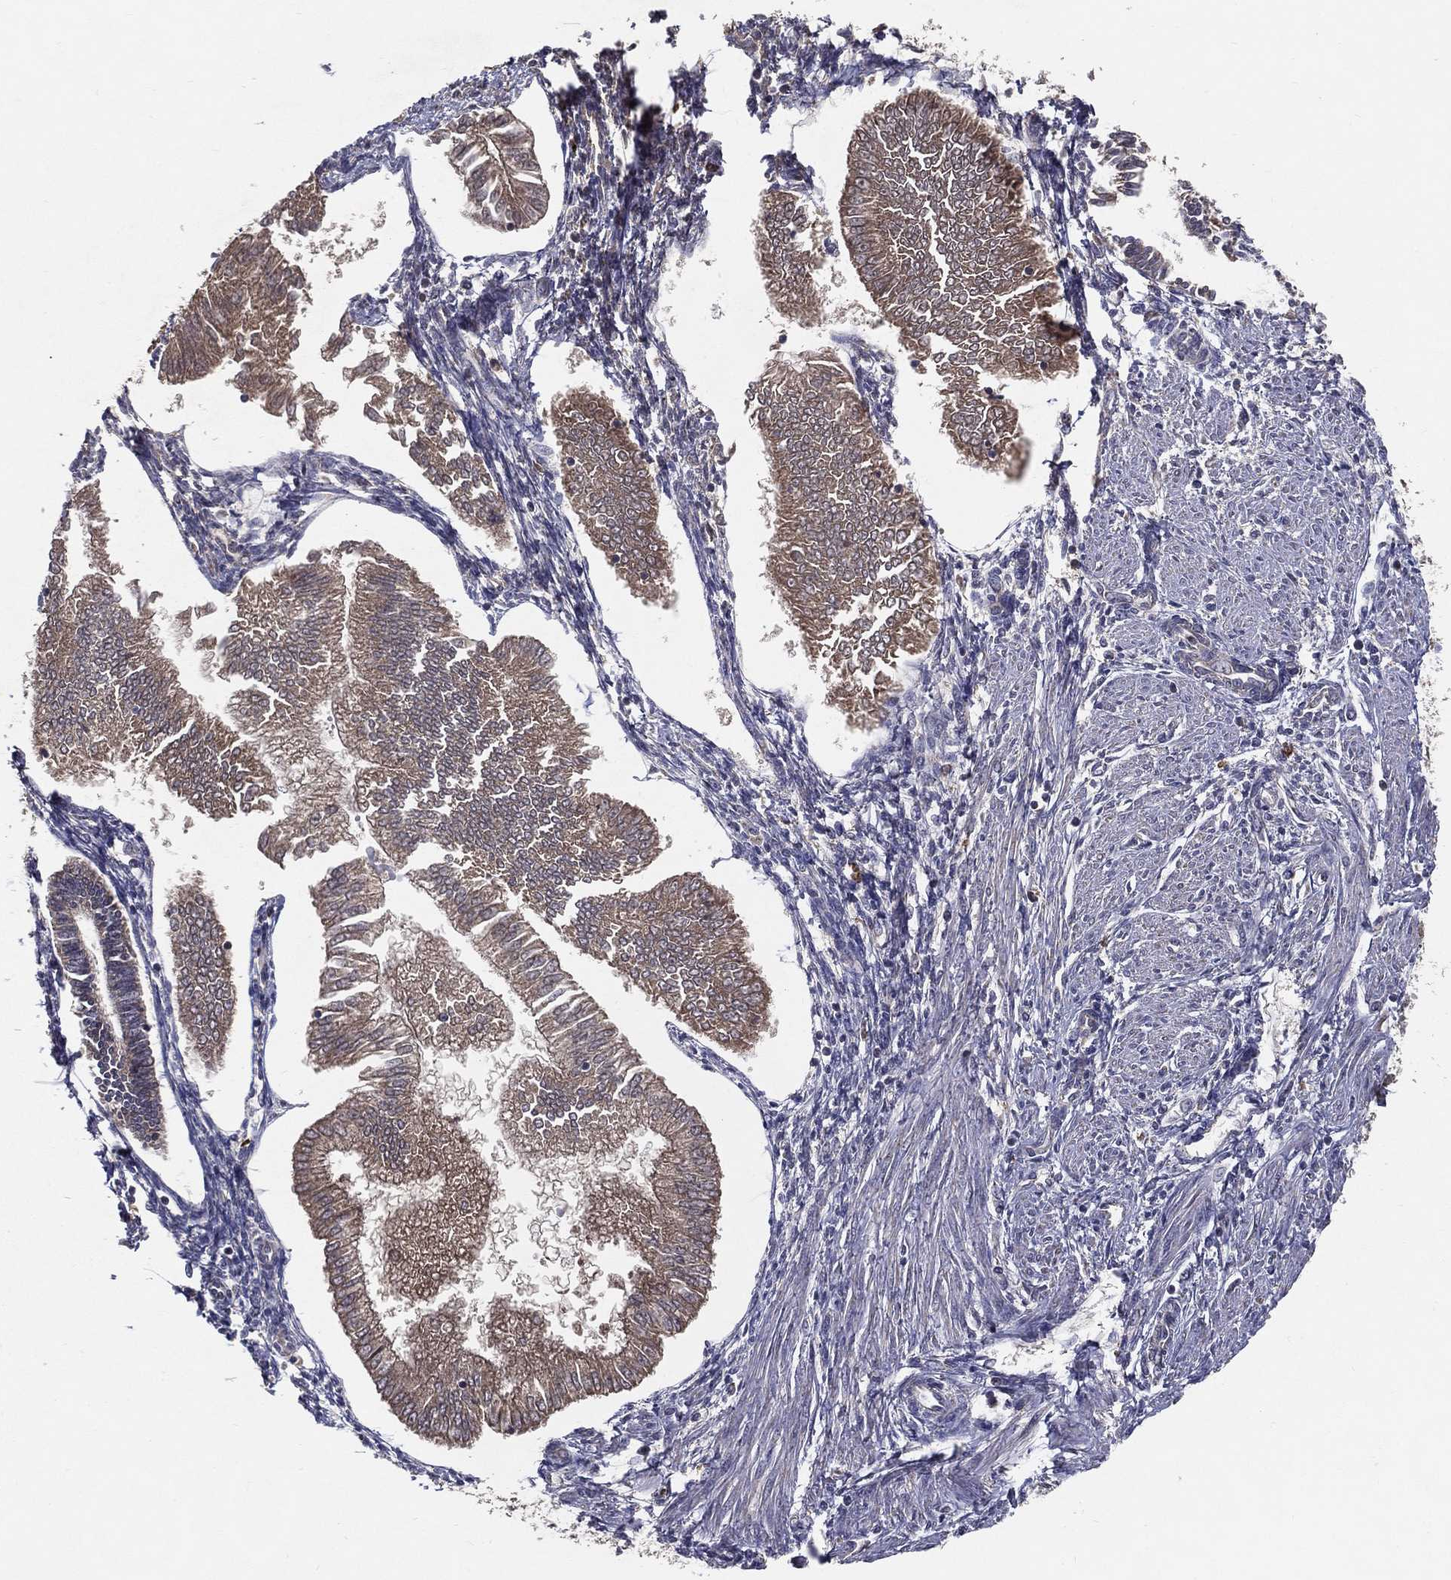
{"staining": {"intensity": "moderate", "quantity": ">75%", "location": "cytoplasmic/membranous"}, "tissue": "endometrial cancer", "cell_type": "Tumor cells", "image_type": "cancer", "snomed": [{"axis": "morphology", "description": "Adenocarcinoma, NOS"}, {"axis": "topography", "description": "Endometrium"}], "caption": "Moderate cytoplasmic/membranous positivity is present in approximately >75% of tumor cells in endometrial adenocarcinoma.", "gene": "MT-ND1", "patient": {"sex": "female", "age": 53}}